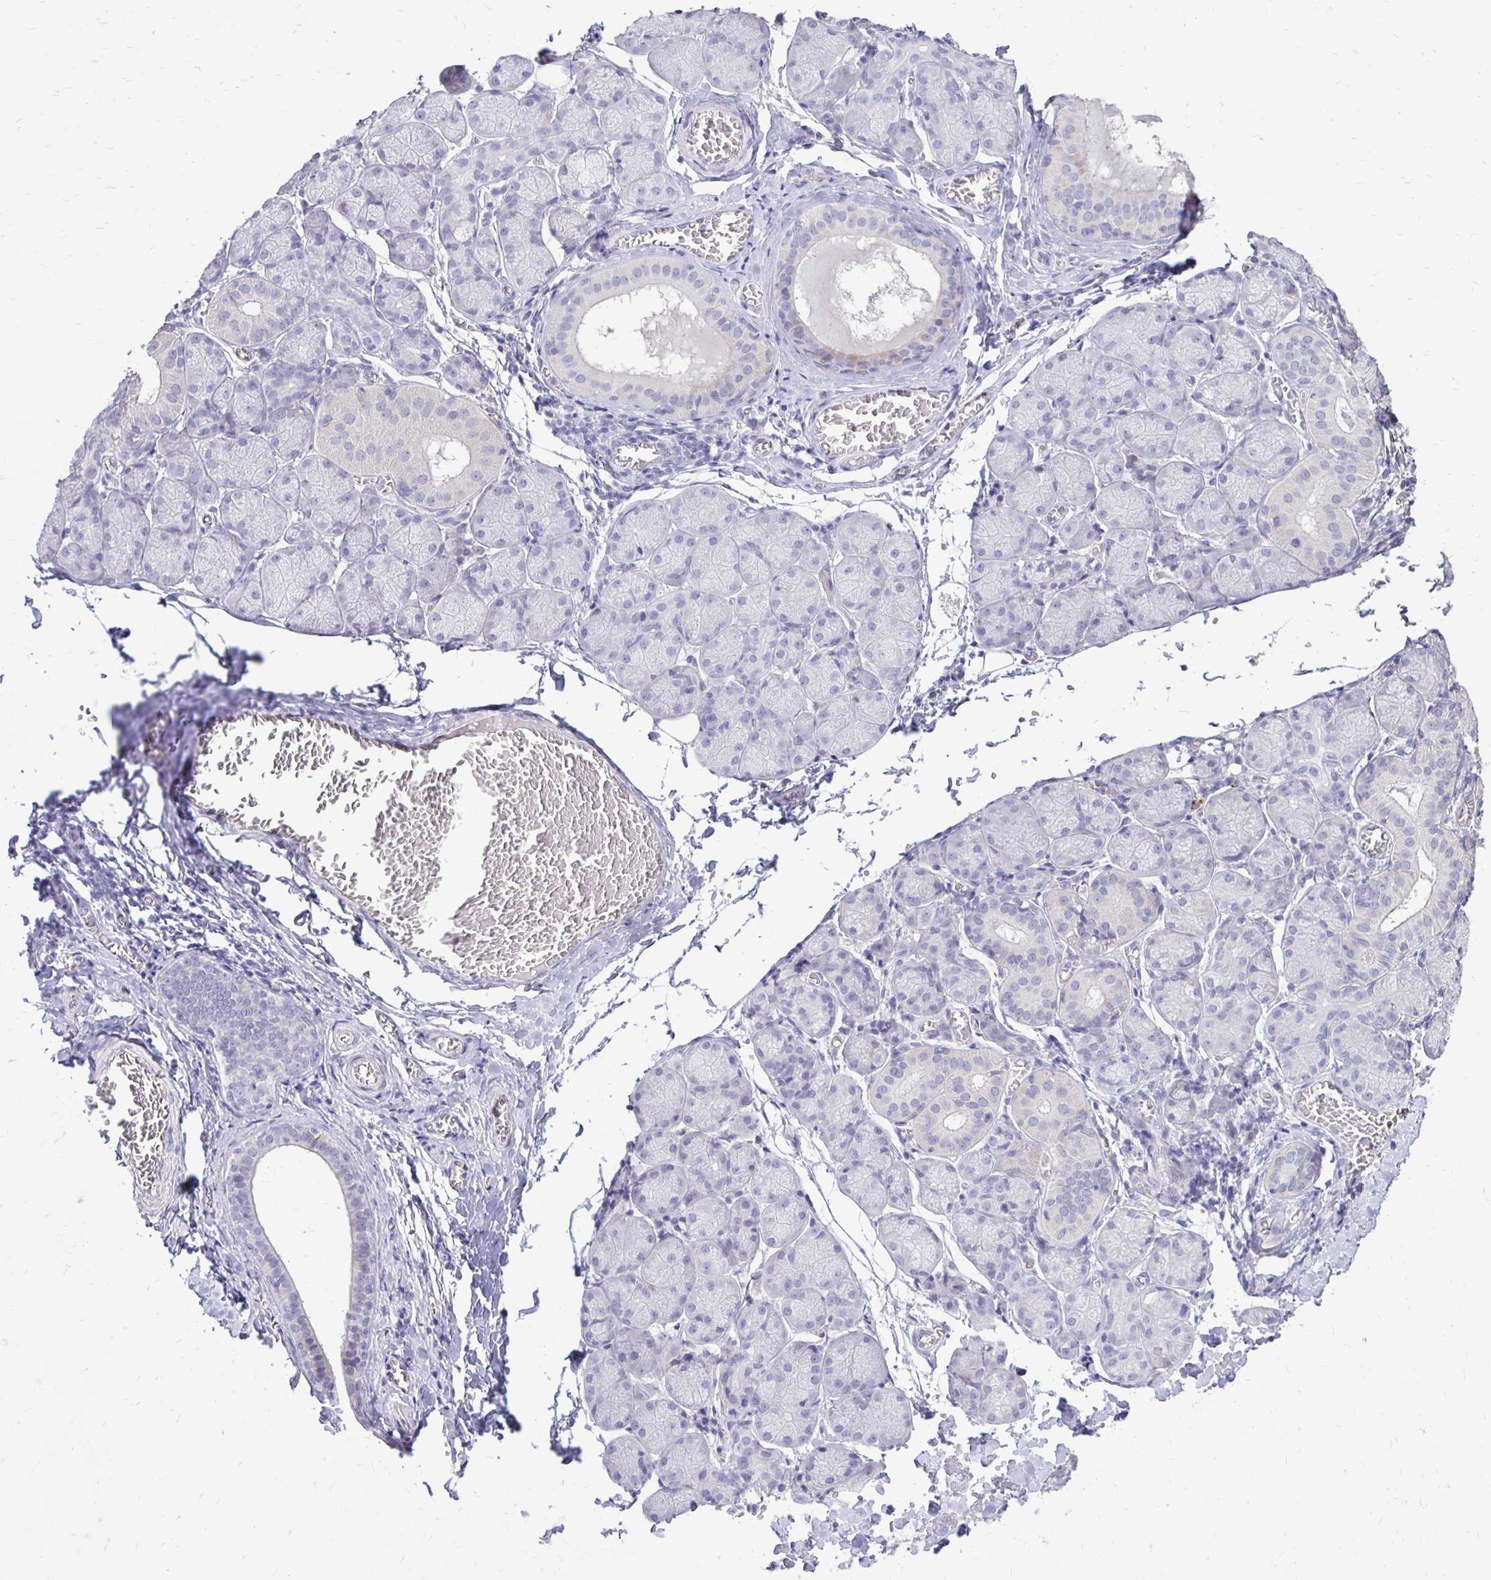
{"staining": {"intensity": "negative", "quantity": "none", "location": "none"}, "tissue": "salivary gland", "cell_type": "Glandular cells", "image_type": "normal", "snomed": [{"axis": "morphology", "description": "Normal tissue, NOS"}, {"axis": "topography", "description": "Salivary gland"}], "caption": "The immunohistochemistry image has no significant expression in glandular cells of salivary gland.", "gene": "GAS2", "patient": {"sex": "female", "age": 24}}